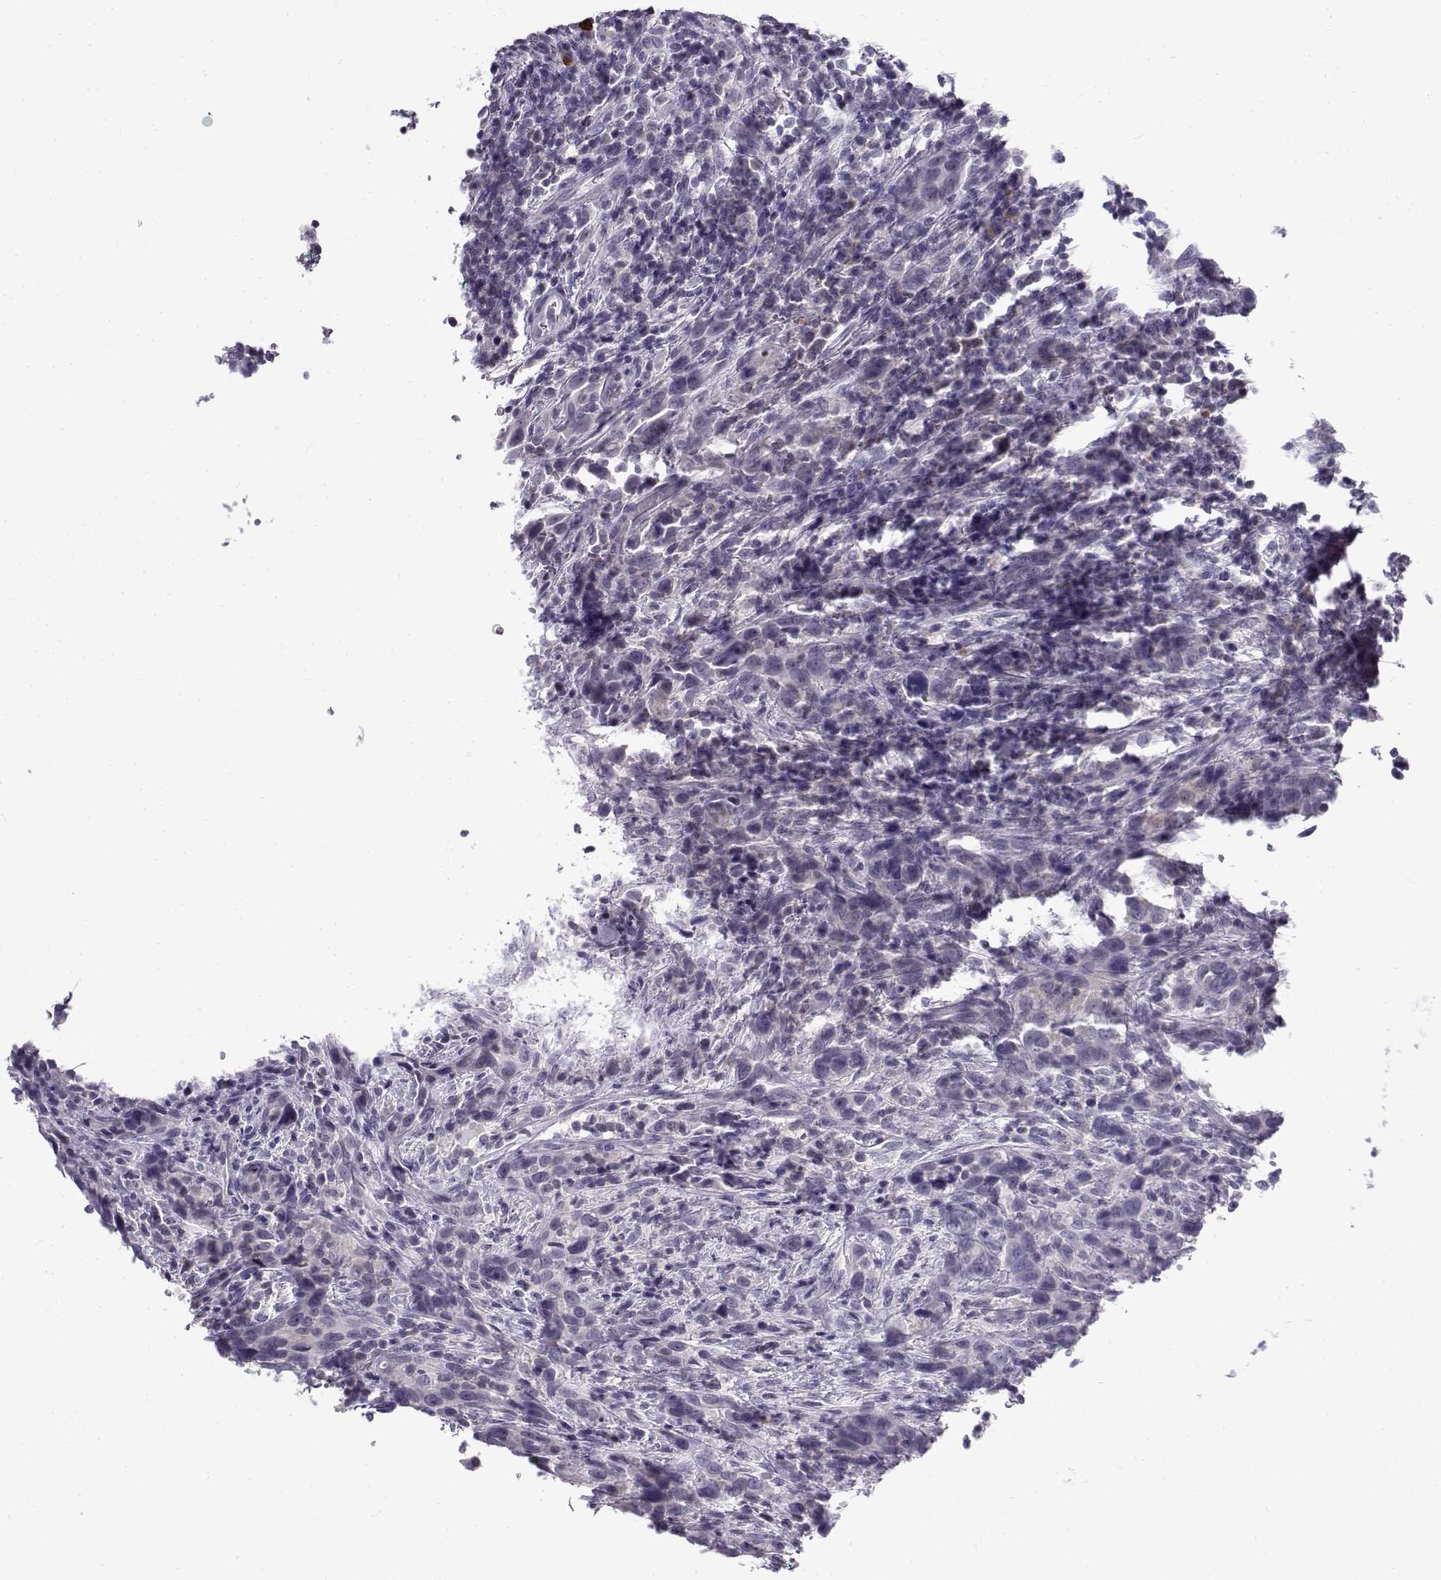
{"staining": {"intensity": "negative", "quantity": "none", "location": "none"}, "tissue": "urothelial cancer", "cell_type": "Tumor cells", "image_type": "cancer", "snomed": [{"axis": "morphology", "description": "Urothelial carcinoma, NOS"}, {"axis": "morphology", "description": "Urothelial carcinoma, High grade"}, {"axis": "topography", "description": "Urinary bladder"}], "caption": "This is an IHC photomicrograph of urothelial cancer. There is no expression in tumor cells.", "gene": "FAM166A", "patient": {"sex": "female", "age": 64}}